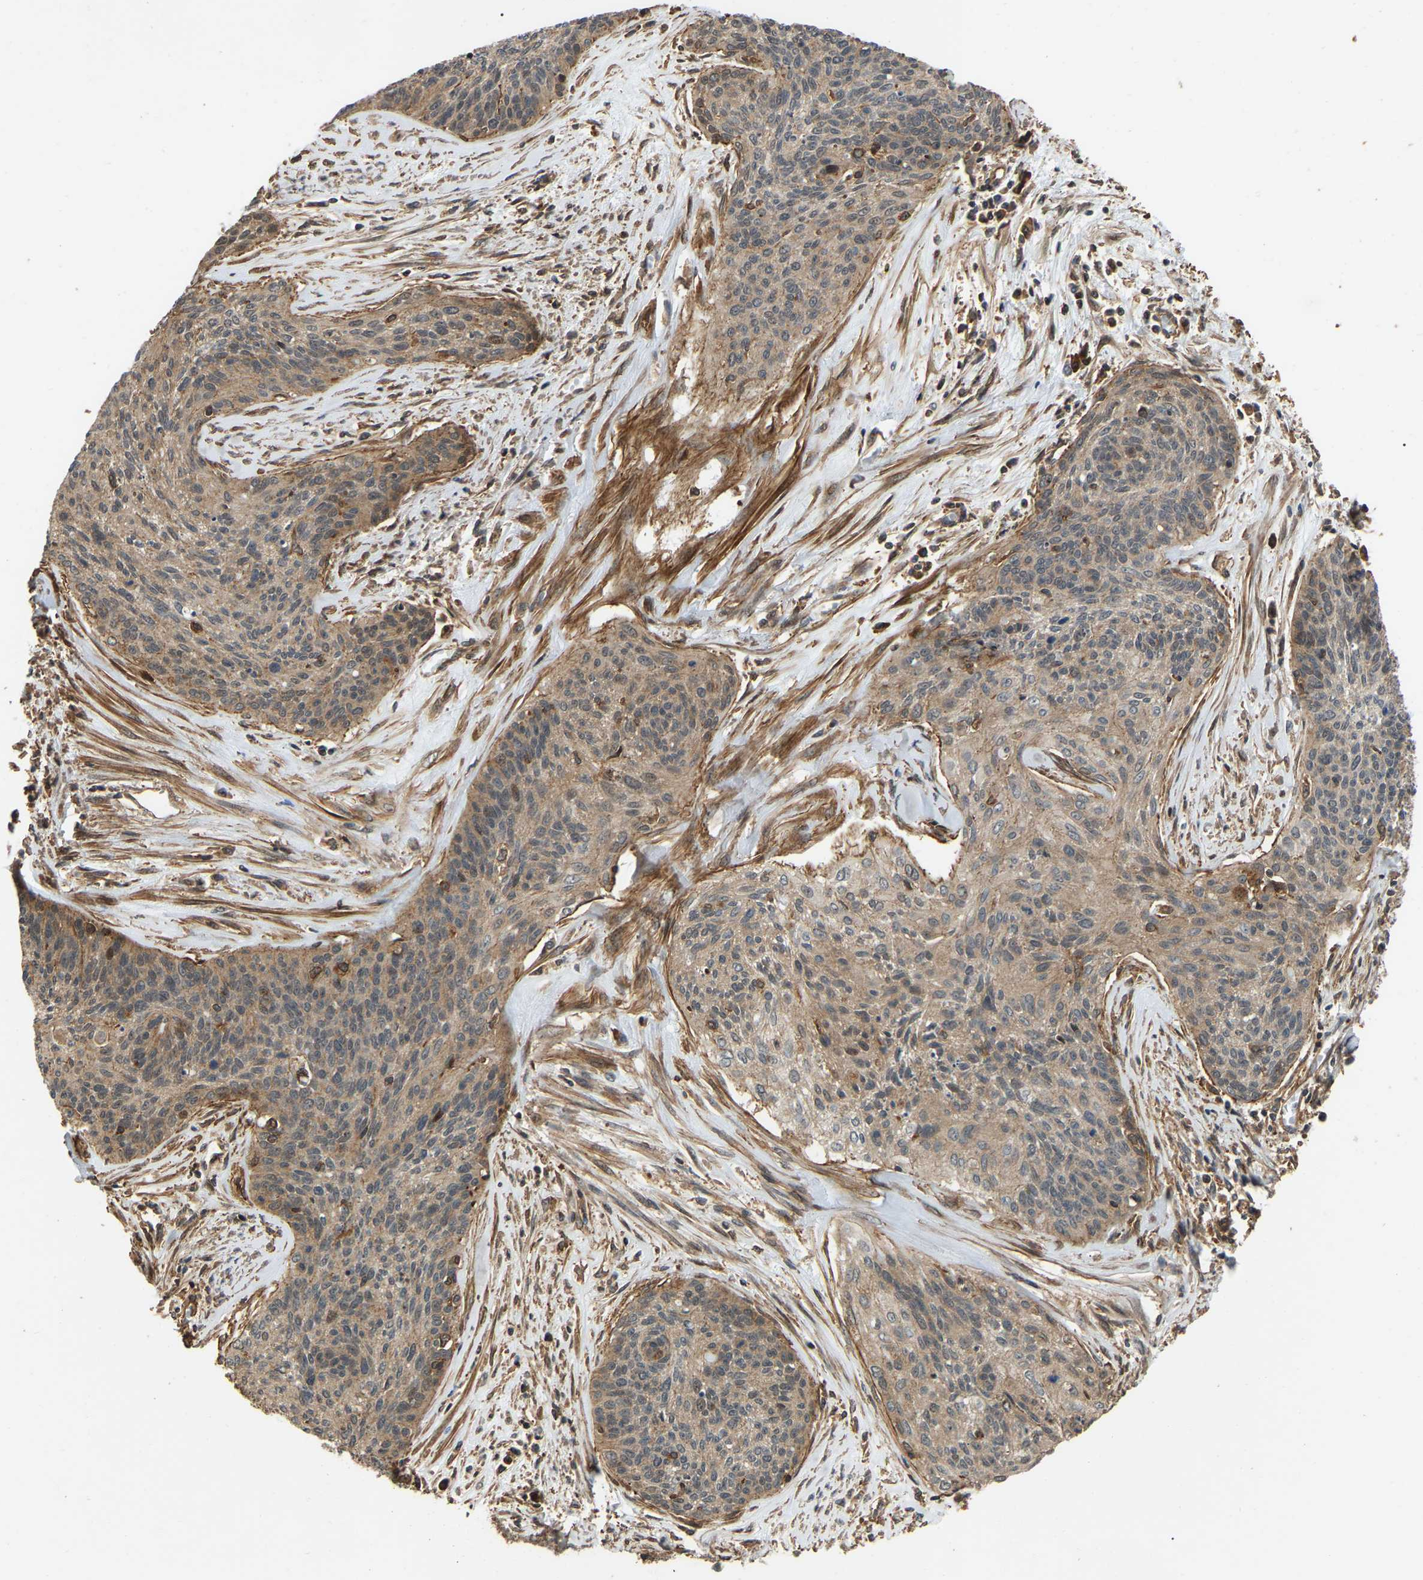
{"staining": {"intensity": "moderate", "quantity": ">75%", "location": "cytoplasmic/membranous"}, "tissue": "cervical cancer", "cell_type": "Tumor cells", "image_type": "cancer", "snomed": [{"axis": "morphology", "description": "Squamous cell carcinoma, NOS"}, {"axis": "topography", "description": "Cervix"}], "caption": "This photomicrograph reveals immunohistochemistry (IHC) staining of squamous cell carcinoma (cervical), with medium moderate cytoplasmic/membranous expression in approximately >75% of tumor cells.", "gene": "SAMD9L", "patient": {"sex": "female", "age": 55}}